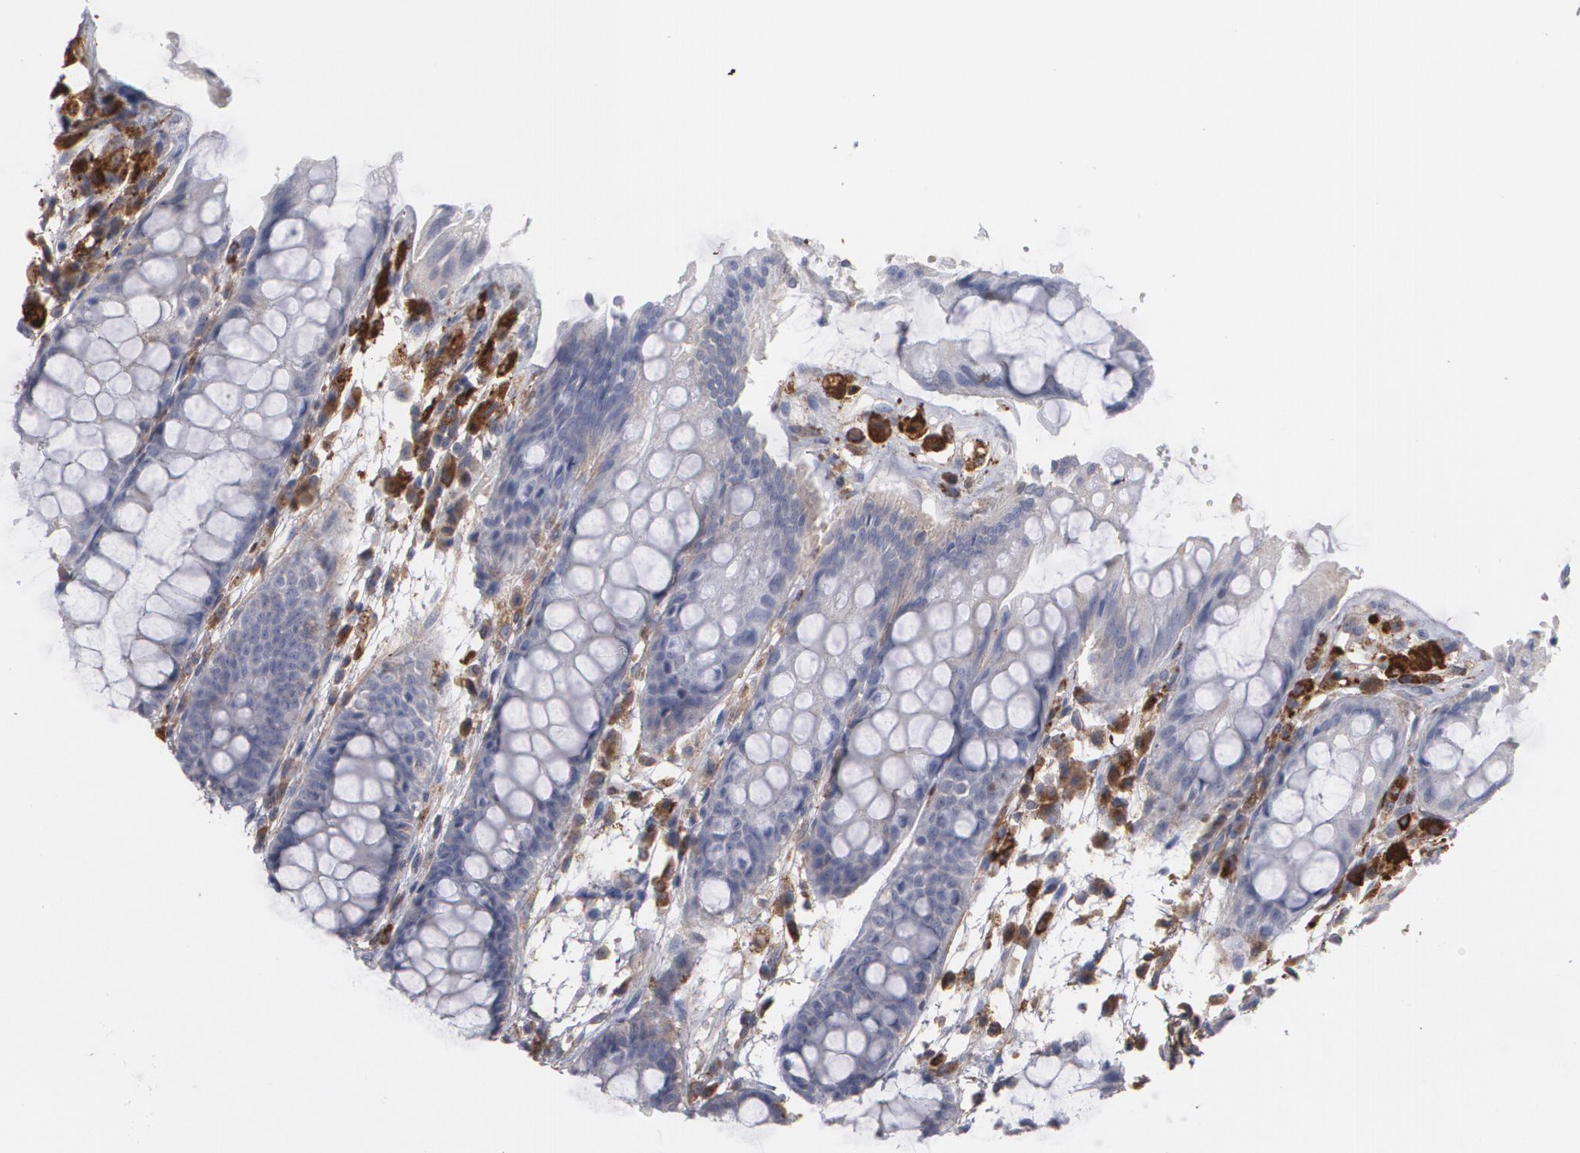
{"staining": {"intensity": "weak", "quantity": "<25%", "location": "cytoplasmic/membranous"}, "tissue": "rectum", "cell_type": "Glandular cells", "image_type": "normal", "snomed": [{"axis": "morphology", "description": "Normal tissue, NOS"}, {"axis": "topography", "description": "Rectum"}], "caption": "This photomicrograph is of normal rectum stained with immunohistochemistry to label a protein in brown with the nuclei are counter-stained blue. There is no positivity in glandular cells. (Stains: DAB immunohistochemistry with hematoxylin counter stain, Microscopy: brightfield microscopy at high magnification).", "gene": "ODC1", "patient": {"sex": "female", "age": 46}}